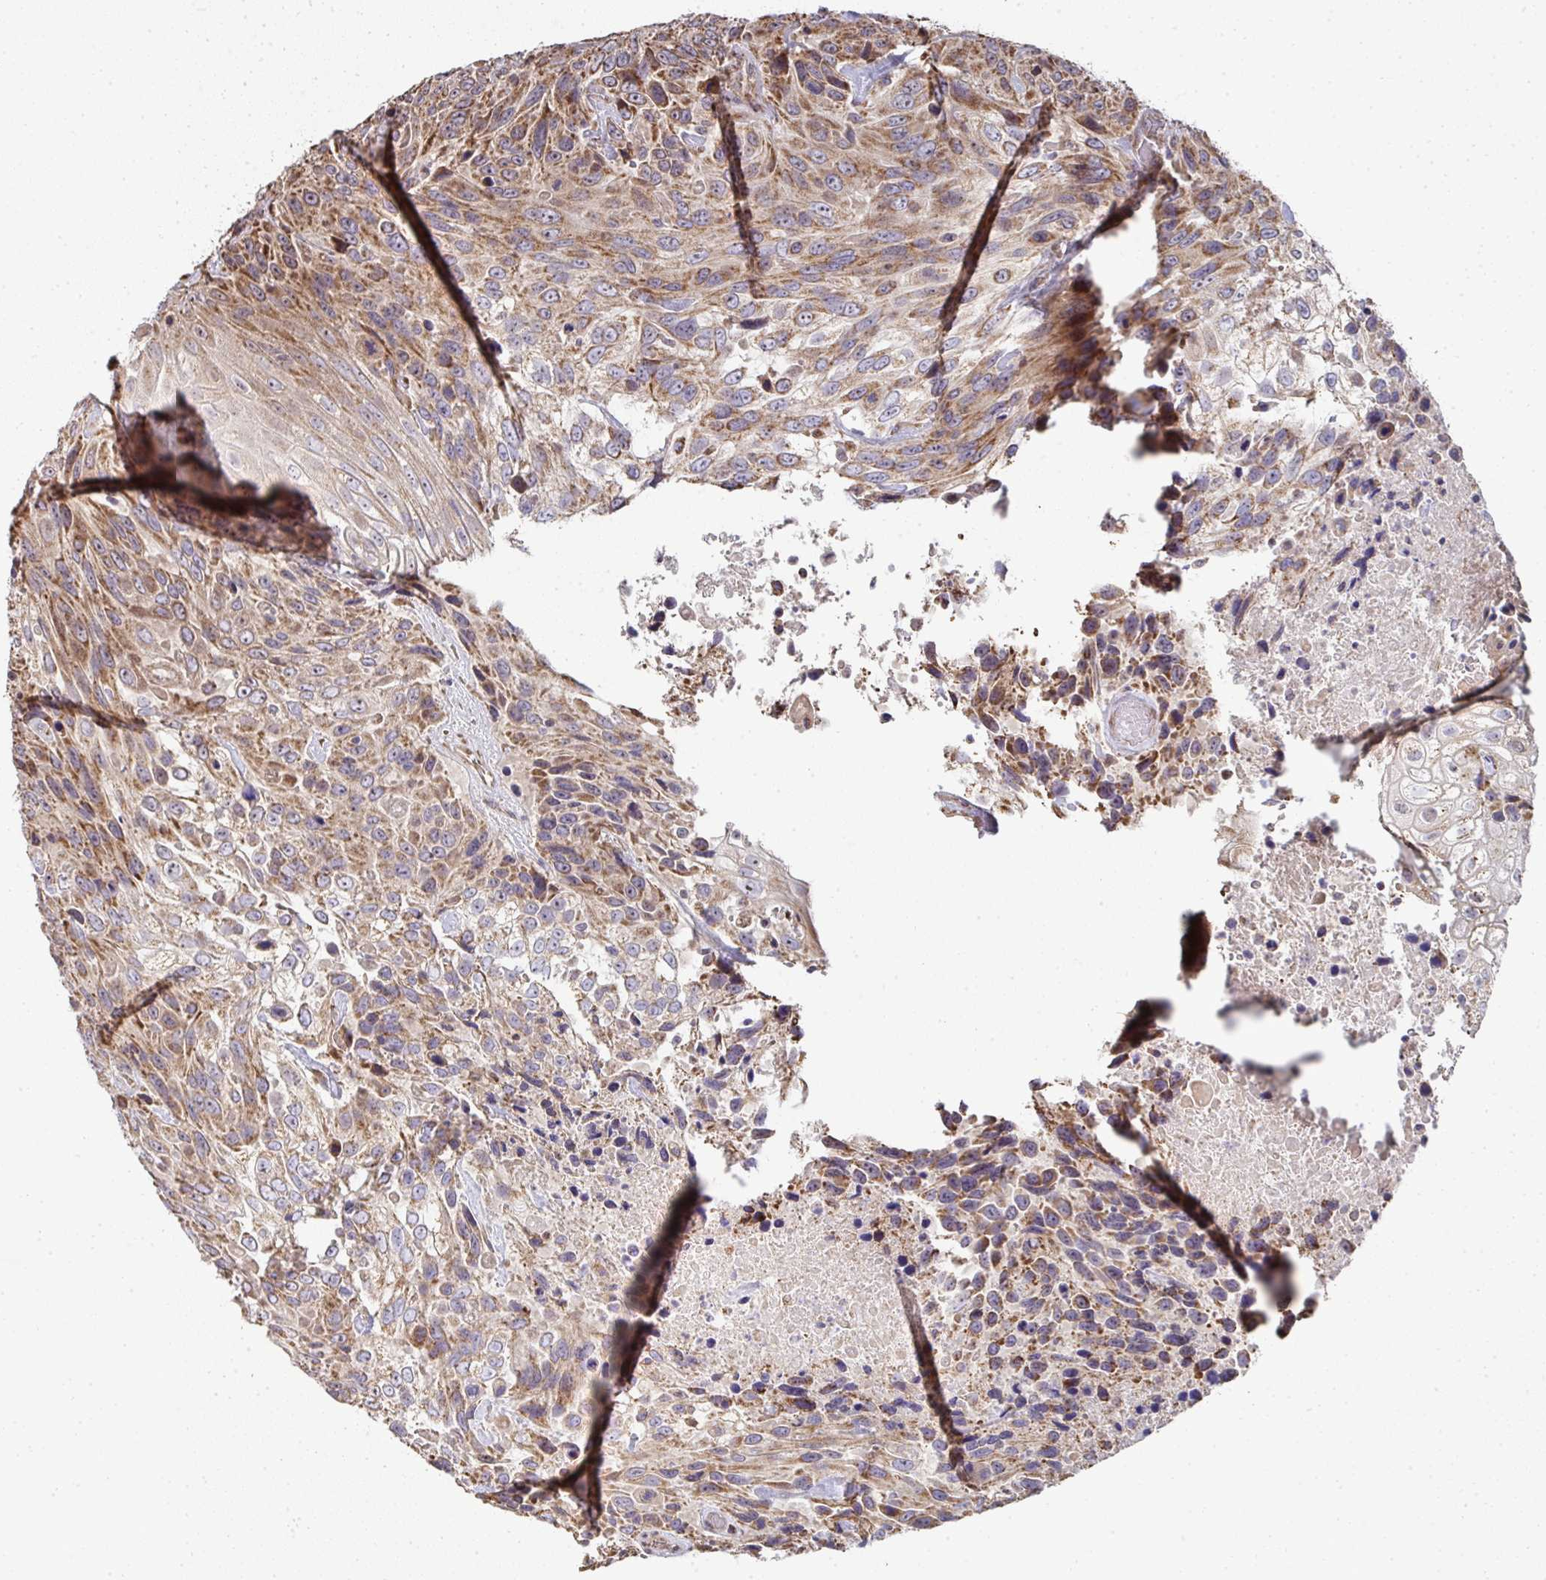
{"staining": {"intensity": "moderate", "quantity": "25%-75%", "location": "cytoplasmic/membranous"}, "tissue": "urothelial cancer", "cell_type": "Tumor cells", "image_type": "cancer", "snomed": [{"axis": "morphology", "description": "Urothelial carcinoma, High grade"}, {"axis": "topography", "description": "Urinary bladder"}], "caption": "Immunohistochemical staining of urothelial cancer displays moderate cytoplasmic/membranous protein staining in approximately 25%-75% of tumor cells.", "gene": "AGTPBP1", "patient": {"sex": "female", "age": 70}}